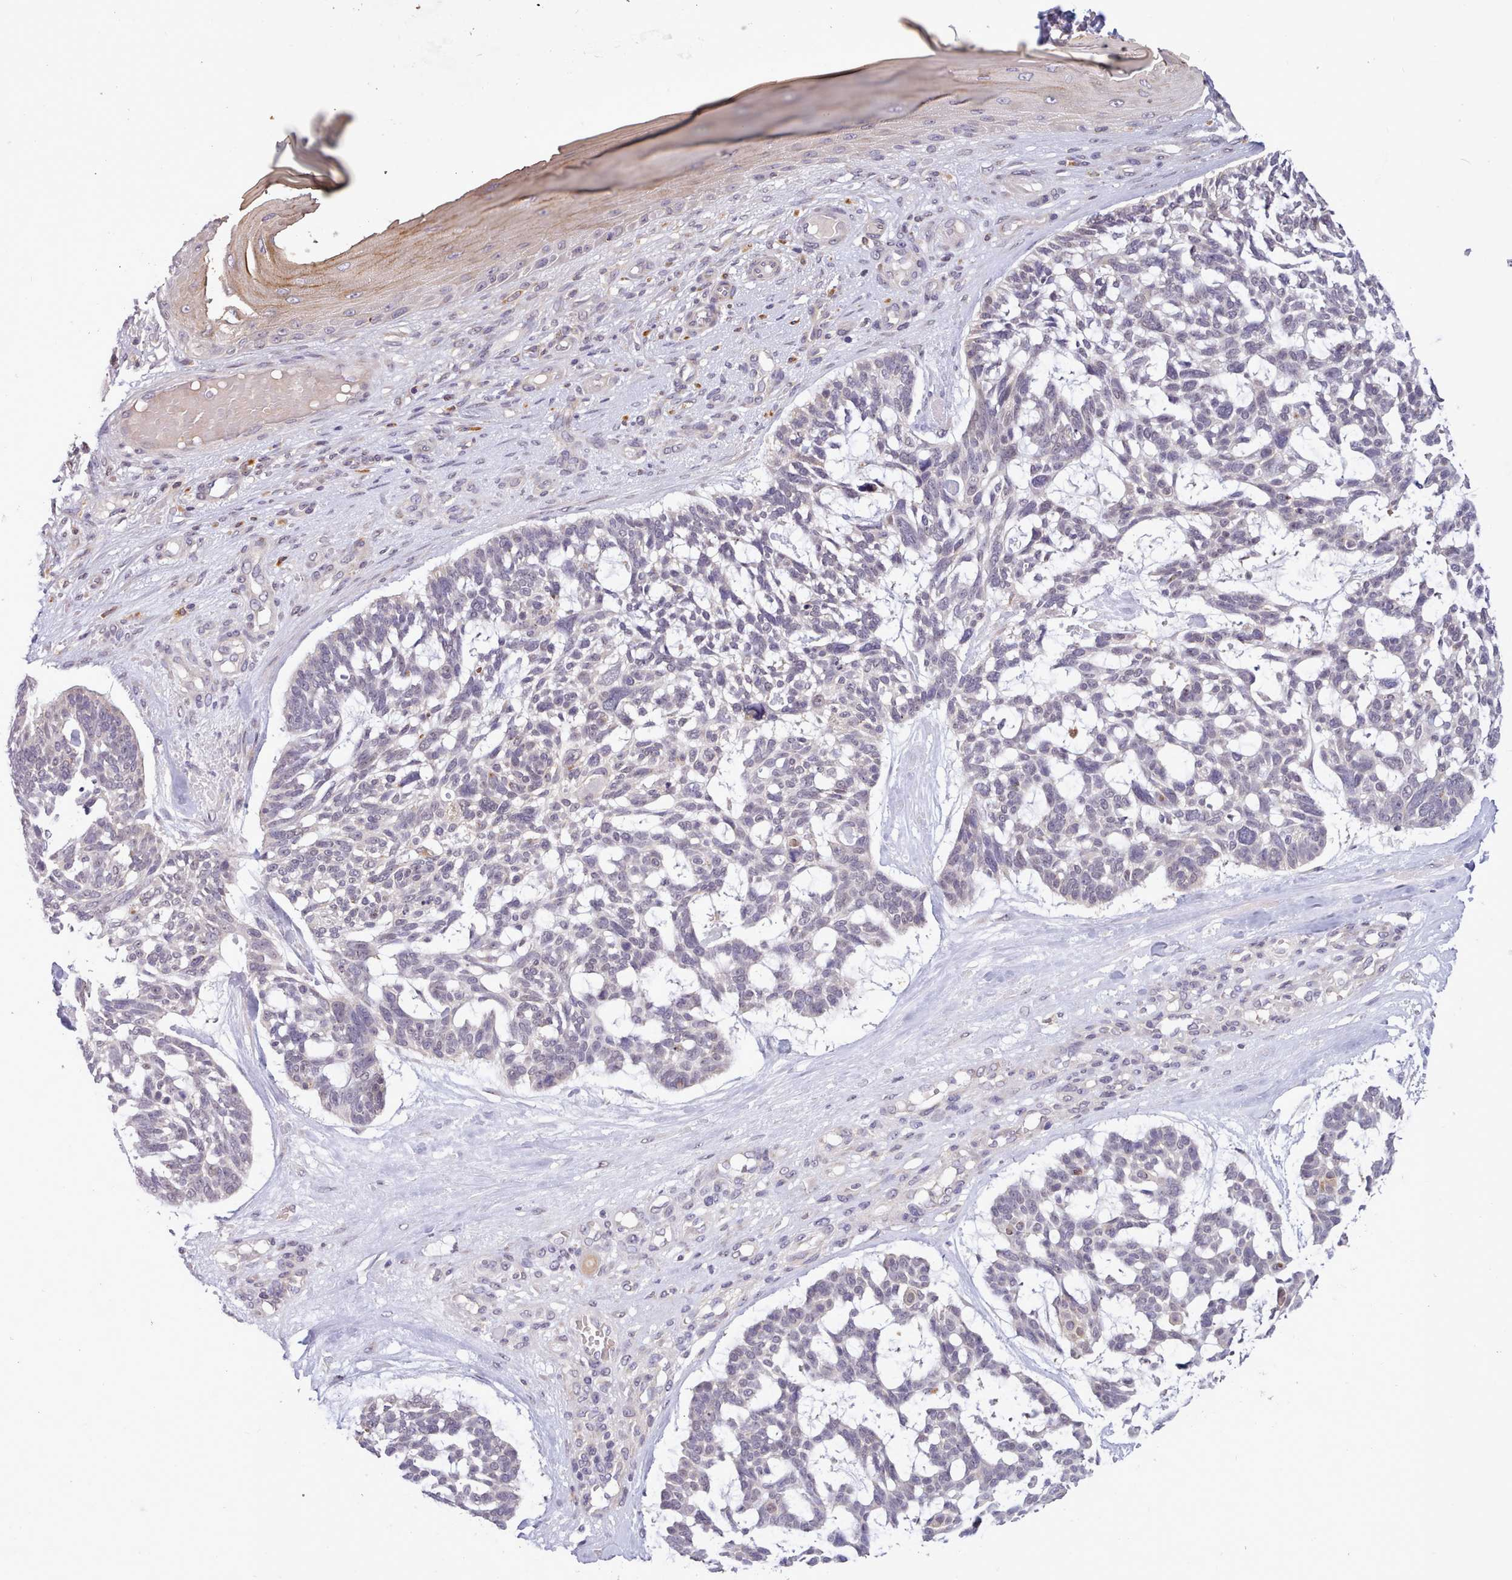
{"staining": {"intensity": "negative", "quantity": "none", "location": "none"}, "tissue": "skin cancer", "cell_type": "Tumor cells", "image_type": "cancer", "snomed": [{"axis": "morphology", "description": "Basal cell carcinoma"}, {"axis": "topography", "description": "Skin"}], "caption": "Protein analysis of skin cancer shows no significant expression in tumor cells.", "gene": "ARL17A", "patient": {"sex": "male", "age": 88}}